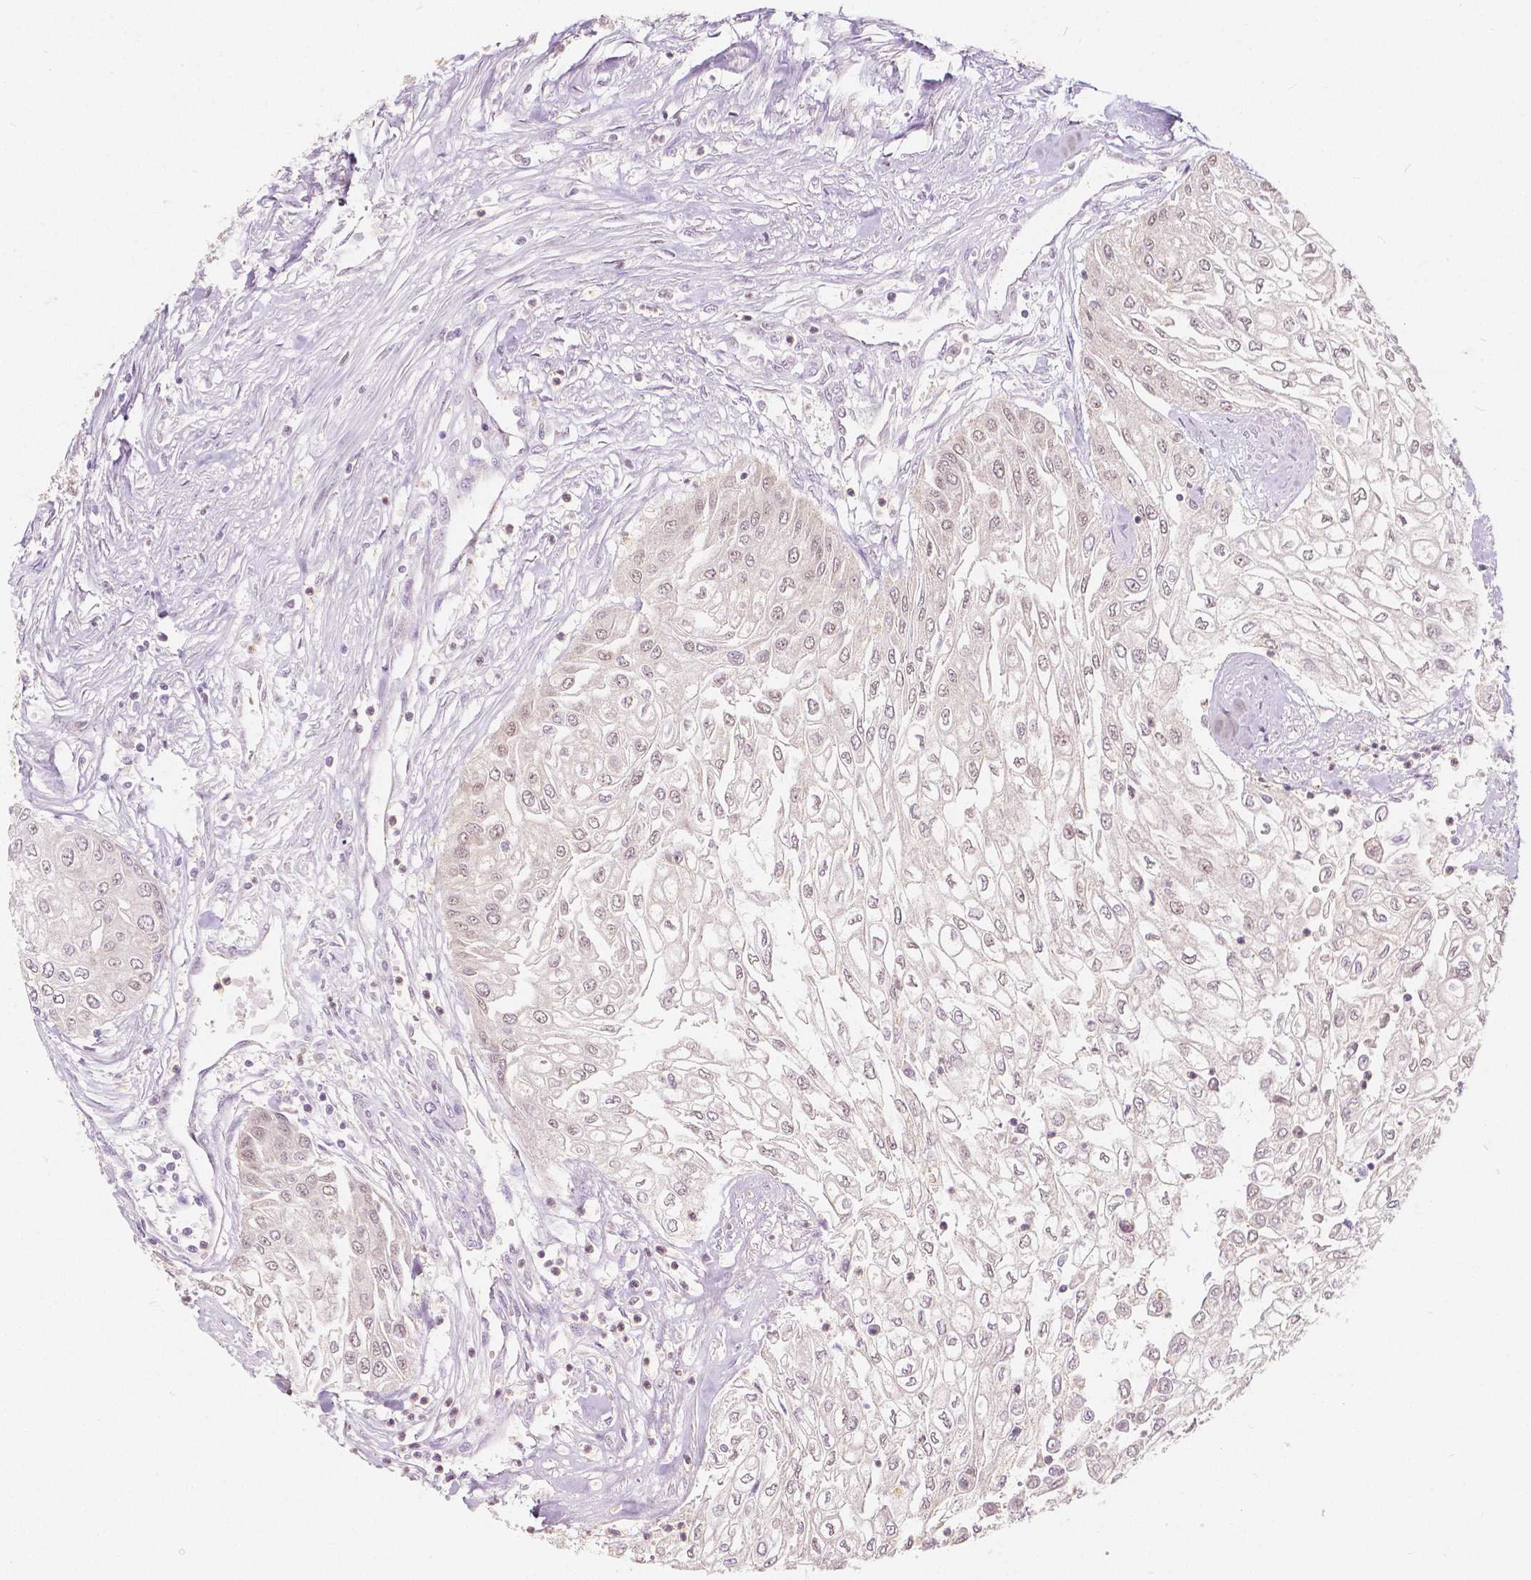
{"staining": {"intensity": "negative", "quantity": "none", "location": "none"}, "tissue": "urothelial cancer", "cell_type": "Tumor cells", "image_type": "cancer", "snomed": [{"axis": "morphology", "description": "Urothelial carcinoma, High grade"}, {"axis": "topography", "description": "Urinary bladder"}], "caption": "Immunohistochemistry of human high-grade urothelial carcinoma reveals no staining in tumor cells.", "gene": "NAPRT", "patient": {"sex": "male", "age": 62}}